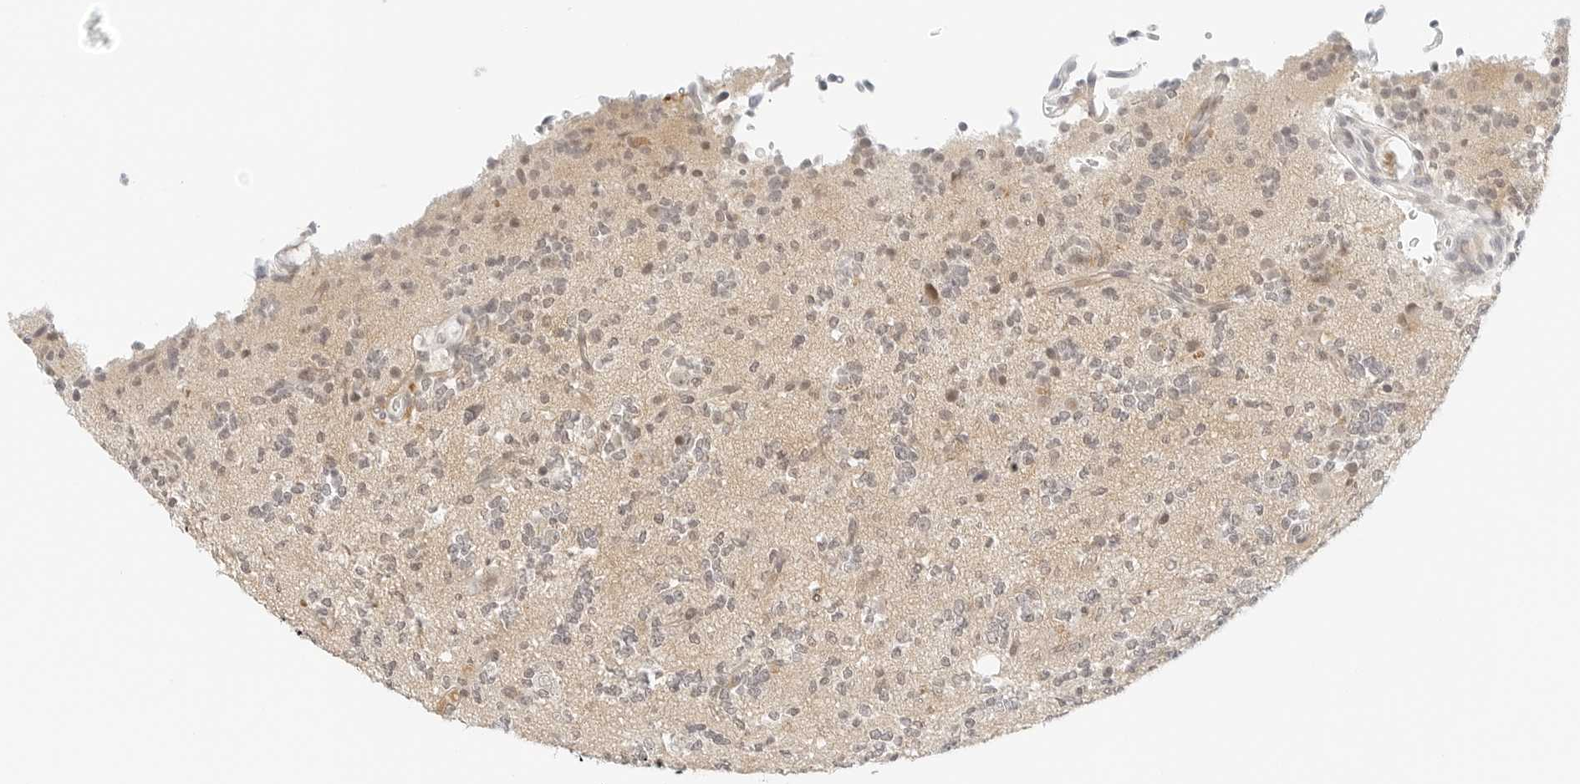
{"staining": {"intensity": "weak", "quantity": "<25%", "location": "nuclear"}, "tissue": "glioma", "cell_type": "Tumor cells", "image_type": "cancer", "snomed": [{"axis": "morphology", "description": "Glioma, malignant, High grade"}, {"axis": "topography", "description": "Brain"}], "caption": "High-grade glioma (malignant) was stained to show a protein in brown. There is no significant expression in tumor cells. Brightfield microscopy of immunohistochemistry (IHC) stained with DAB (brown) and hematoxylin (blue), captured at high magnification.", "gene": "NEO1", "patient": {"sex": "female", "age": 62}}